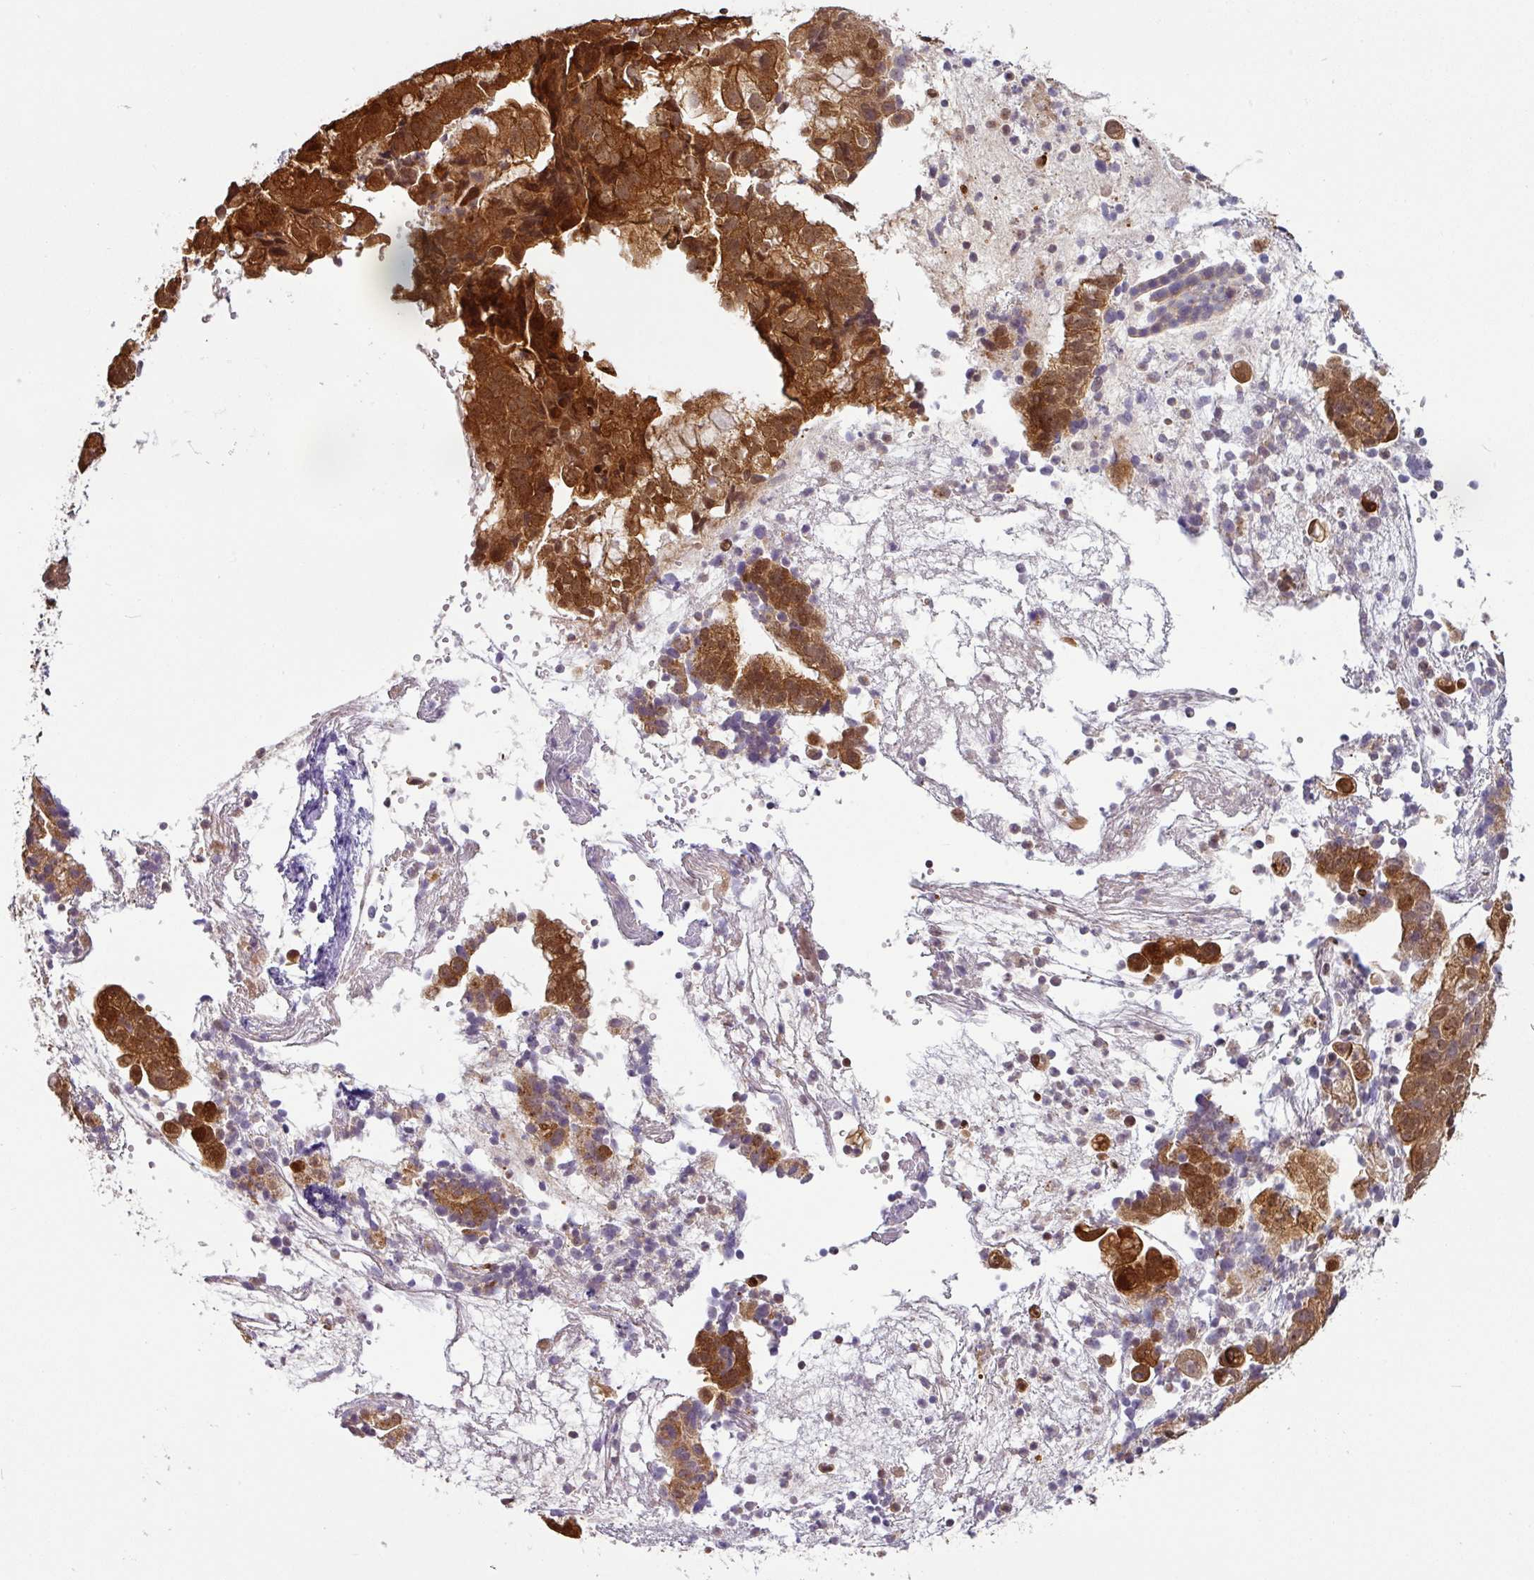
{"staining": {"intensity": "moderate", "quantity": ">75%", "location": "cytoplasmic/membranous,nuclear"}, "tissue": "endometrial cancer", "cell_type": "Tumor cells", "image_type": "cancer", "snomed": [{"axis": "morphology", "description": "Adenocarcinoma, NOS"}, {"axis": "topography", "description": "Endometrium"}], "caption": "Tumor cells show moderate cytoplasmic/membranous and nuclear expression in approximately >75% of cells in endometrial cancer (adenocarcinoma).", "gene": "SHB", "patient": {"sex": "female", "age": 76}}